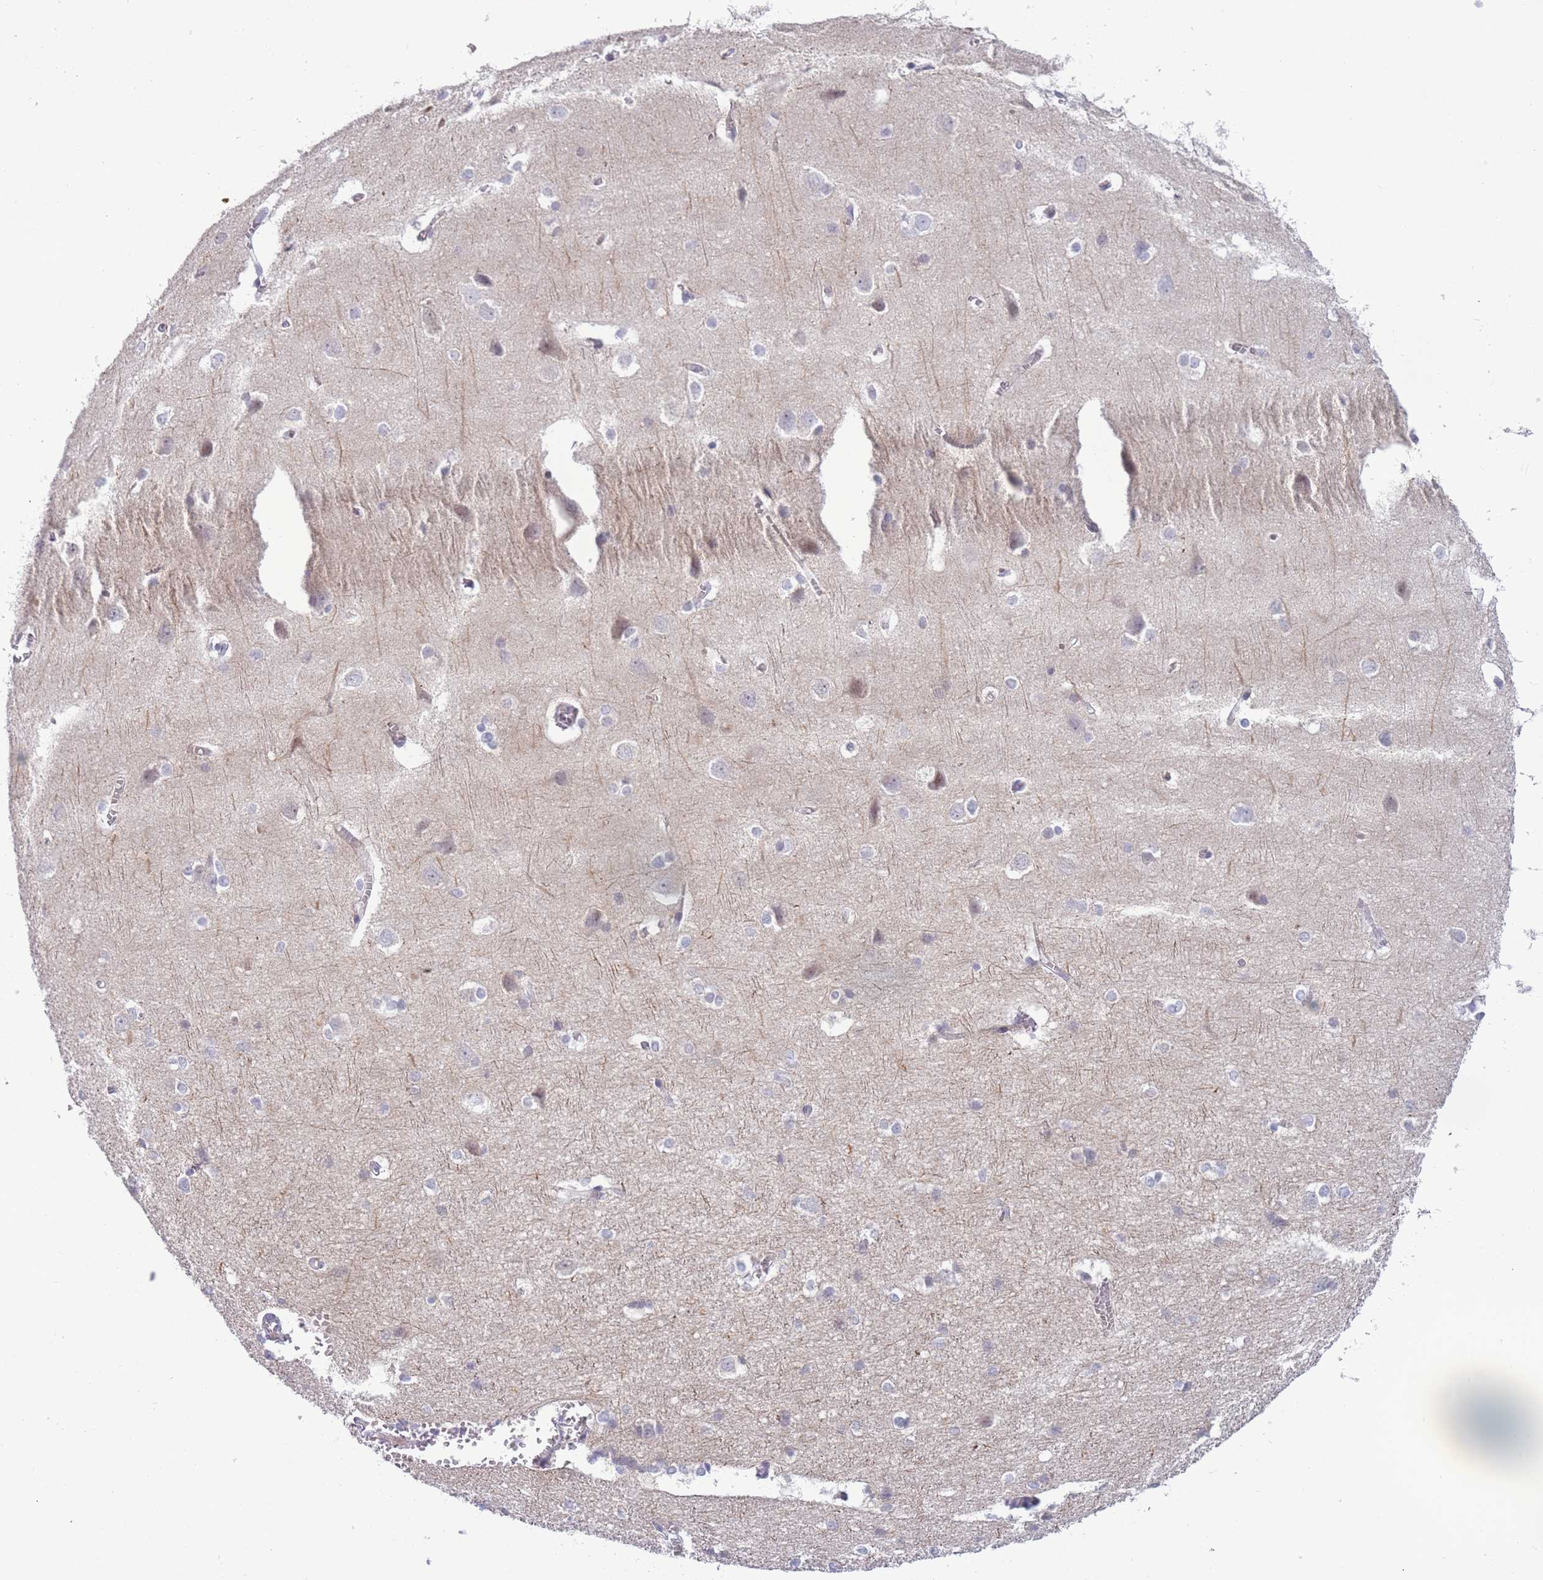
{"staining": {"intensity": "negative", "quantity": "none", "location": "none"}, "tissue": "cerebral cortex", "cell_type": "Endothelial cells", "image_type": "normal", "snomed": [{"axis": "morphology", "description": "Normal tissue, NOS"}, {"axis": "topography", "description": "Cerebral cortex"}], "caption": "Cerebral cortex stained for a protein using IHC exhibits no positivity endothelial cells.", "gene": "PRR23A", "patient": {"sex": "male", "age": 37}}